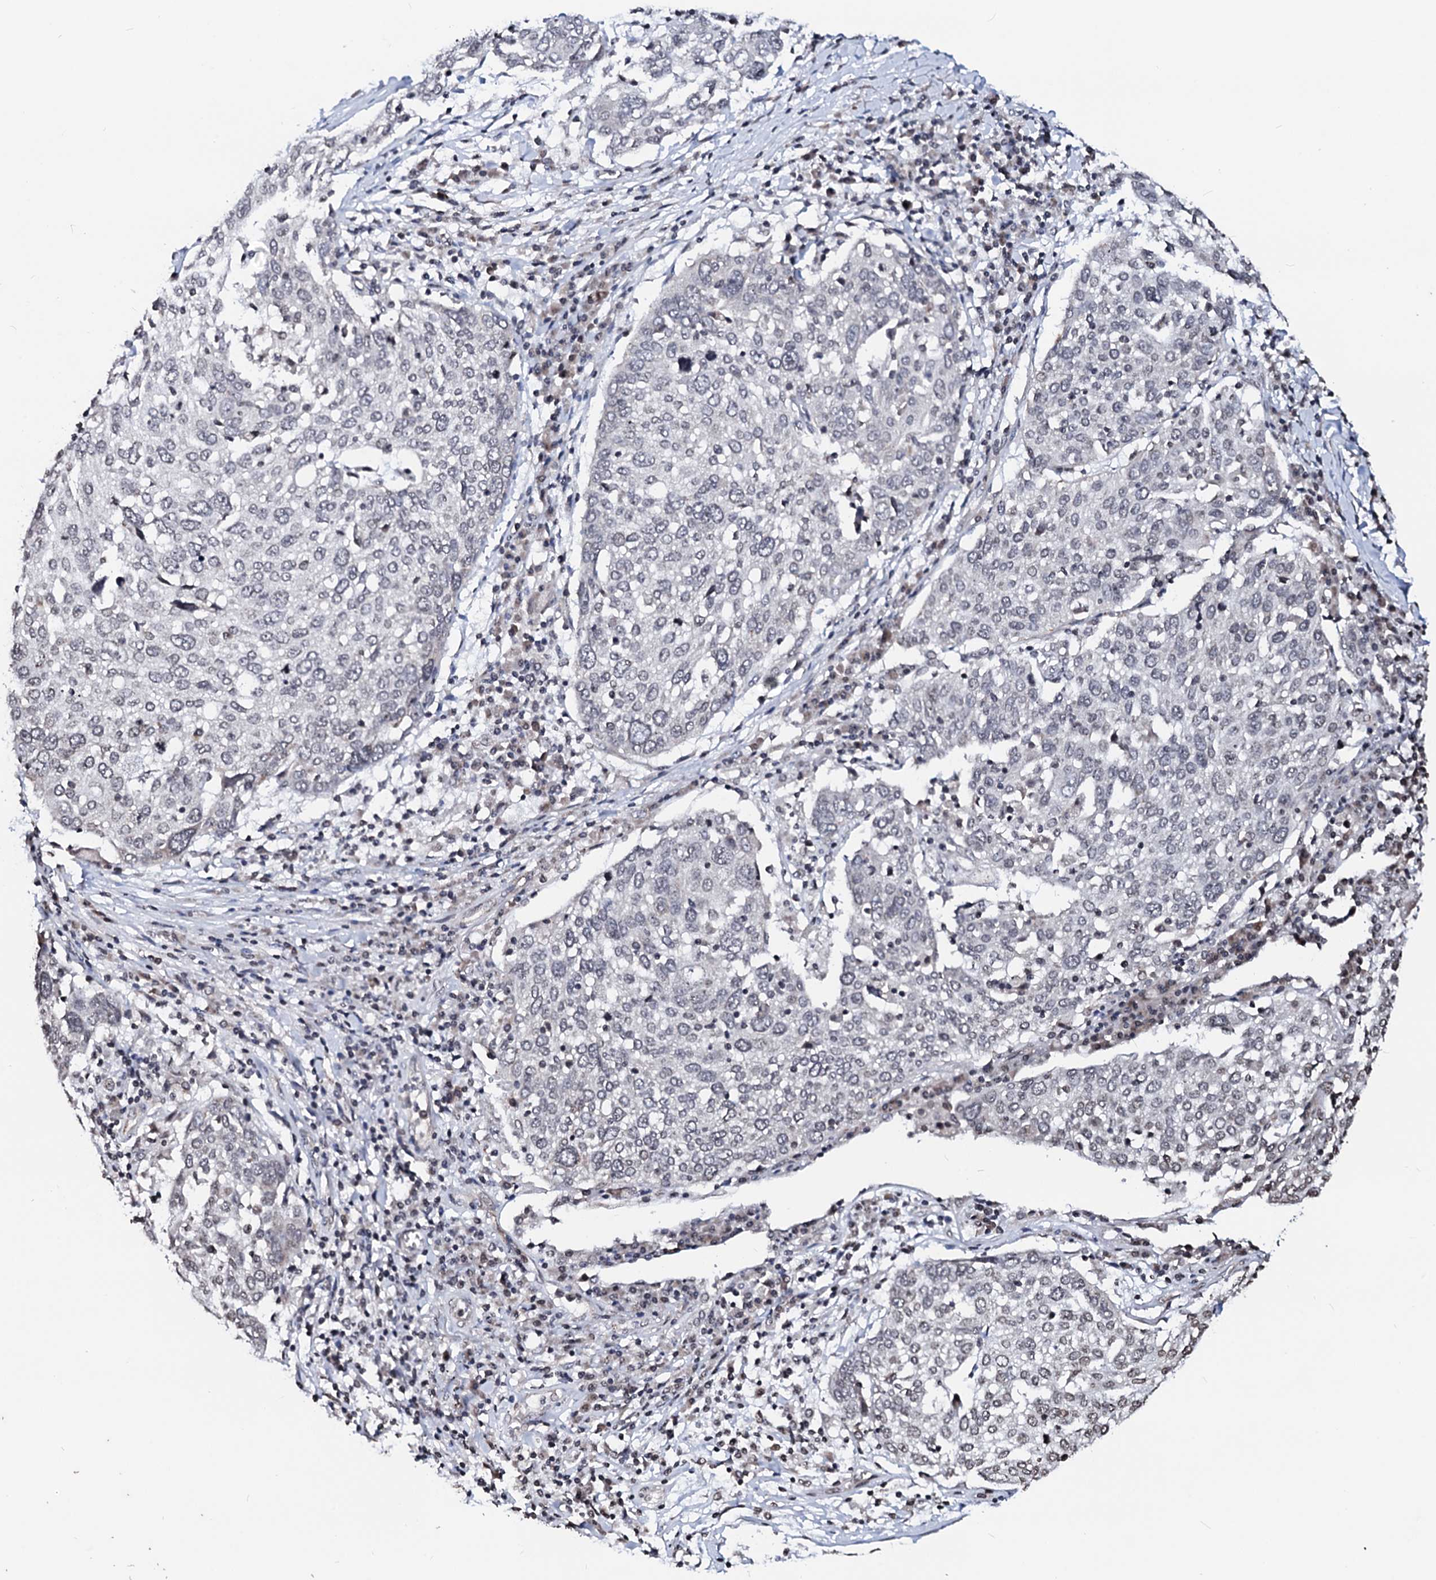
{"staining": {"intensity": "negative", "quantity": "none", "location": "none"}, "tissue": "lung cancer", "cell_type": "Tumor cells", "image_type": "cancer", "snomed": [{"axis": "morphology", "description": "Squamous cell carcinoma, NOS"}, {"axis": "topography", "description": "Lung"}], "caption": "Protein analysis of lung cancer (squamous cell carcinoma) reveals no significant staining in tumor cells.", "gene": "LSM11", "patient": {"sex": "male", "age": 65}}